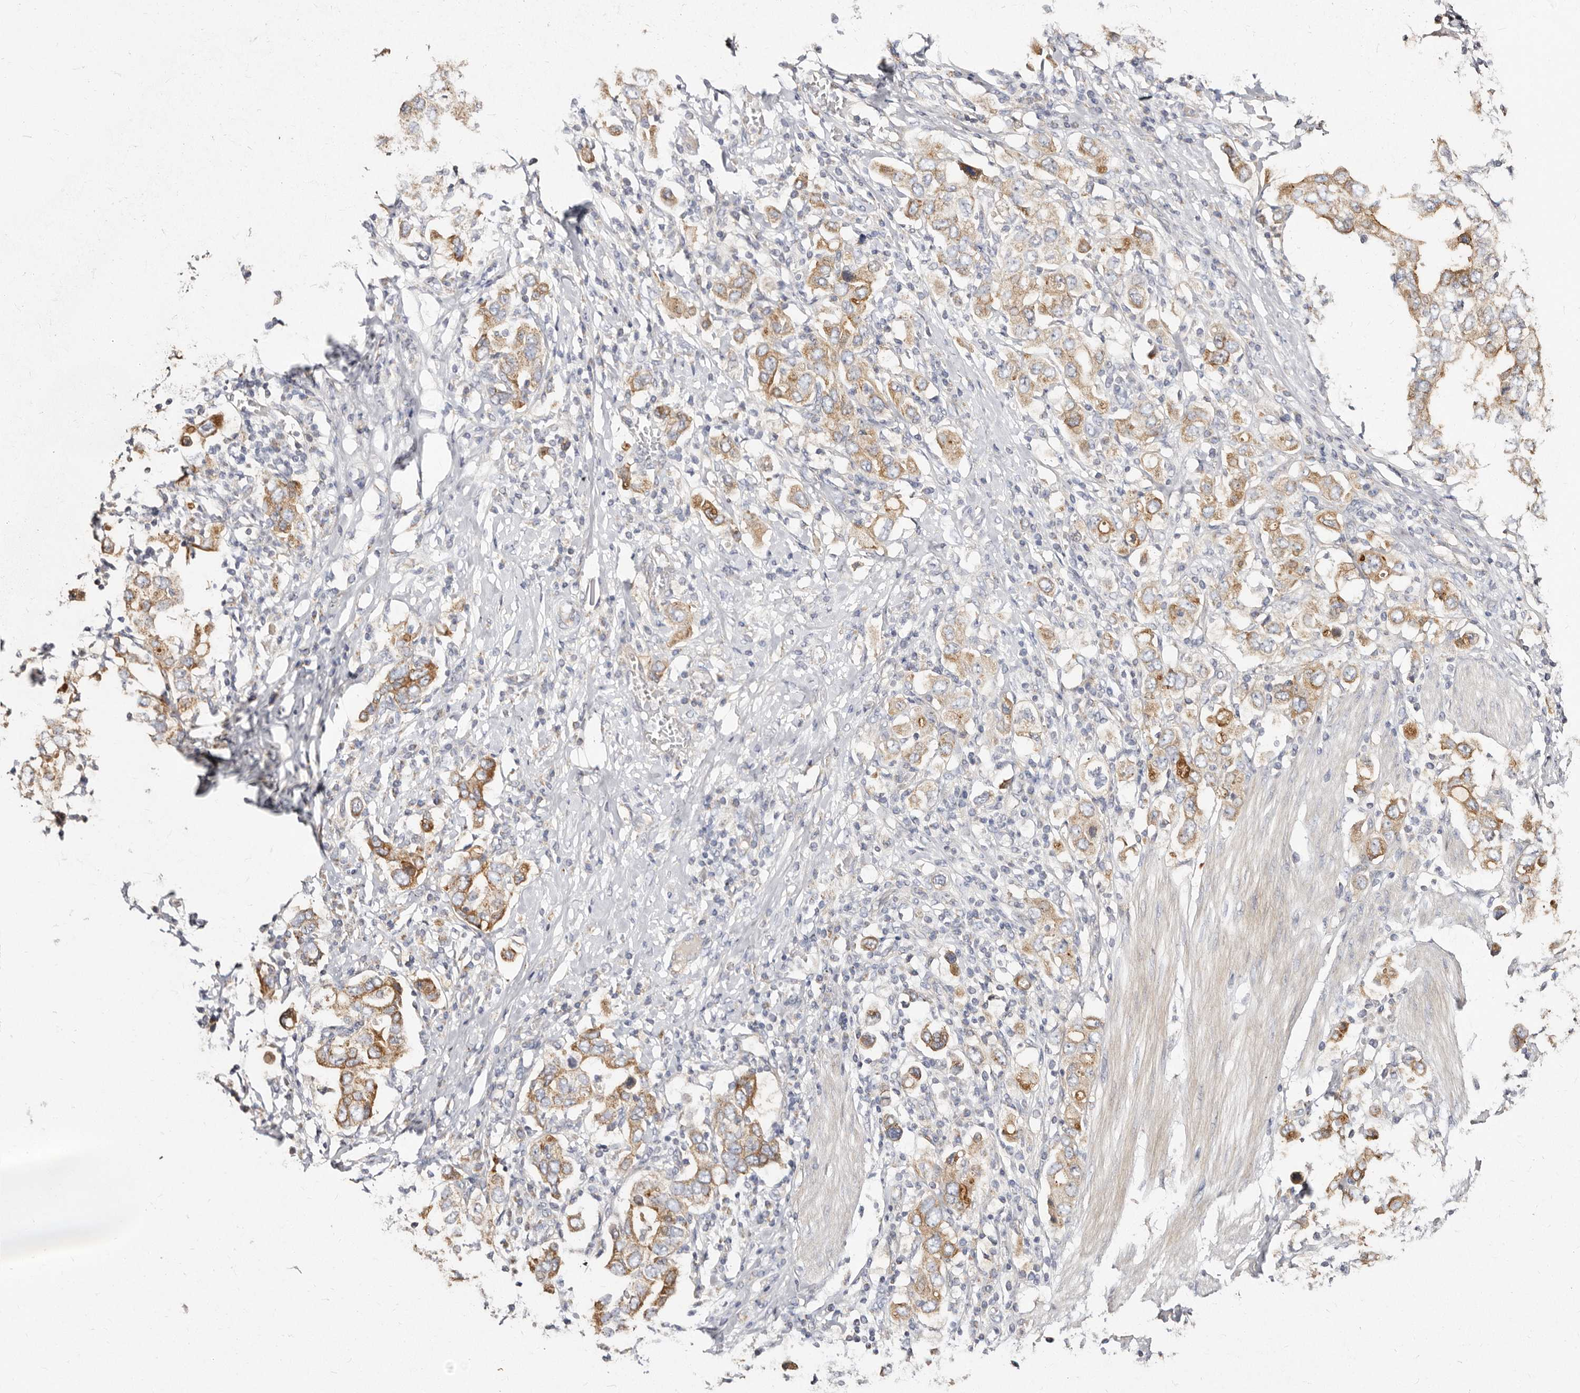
{"staining": {"intensity": "moderate", "quantity": ">75%", "location": "cytoplasmic/membranous"}, "tissue": "stomach cancer", "cell_type": "Tumor cells", "image_type": "cancer", "snomed": [{"axis": "morphology", "description": "Adenocarcinoma, NOS"}, {"axis": "topography", "description": "Stomach, upper"}], "caption": "DAB immunohistochemical staining of stomach cancer exhibits moderate cytoplasmic/membranous protein staining in about >75% of tumor cells.", "gene": "BAIAP2L1", "patient": {"sex": "male", "age": 62}}